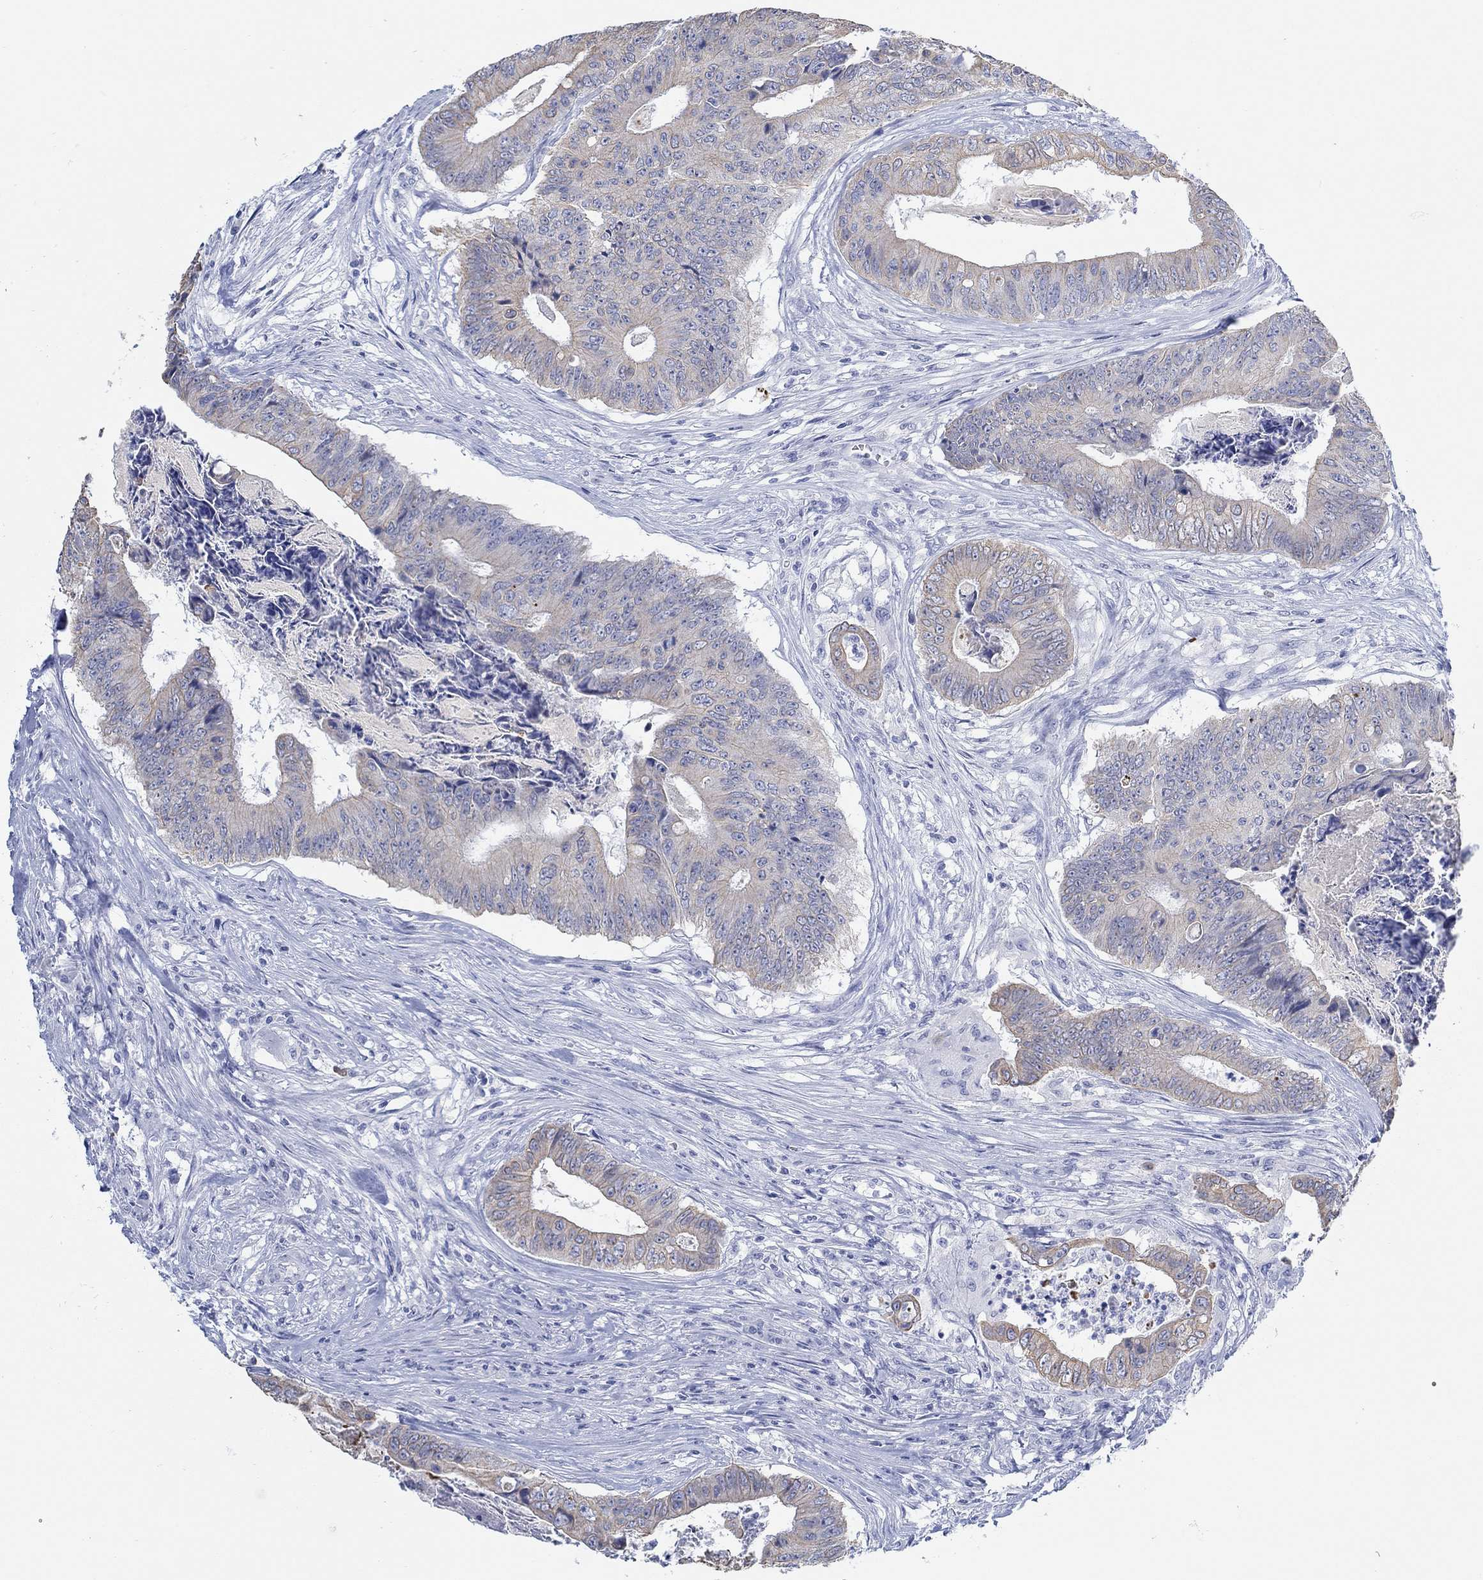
{"staining": {"intensity": "weak", "quantity": "25%-75%", "location": "cytoplasmic/membranous"}, "tissue": "colorectal cancer", "cell_type": "Tumor cells", "image_type": "cancer", "snomed": [{"axis": "morphology", "description": "Adenocarcinoma, NOS"}, {"axis": "topography", "description": "Colon"}], "caption": "Adenocarcinoma (colorectal) stained for a protein (brown) demonstrates weak cytoplasmic/membranous positive staining in approximately 25%-75% of tumor cells.", "gene": "AK8", "patient": {"sex": "male", "age": 84}}